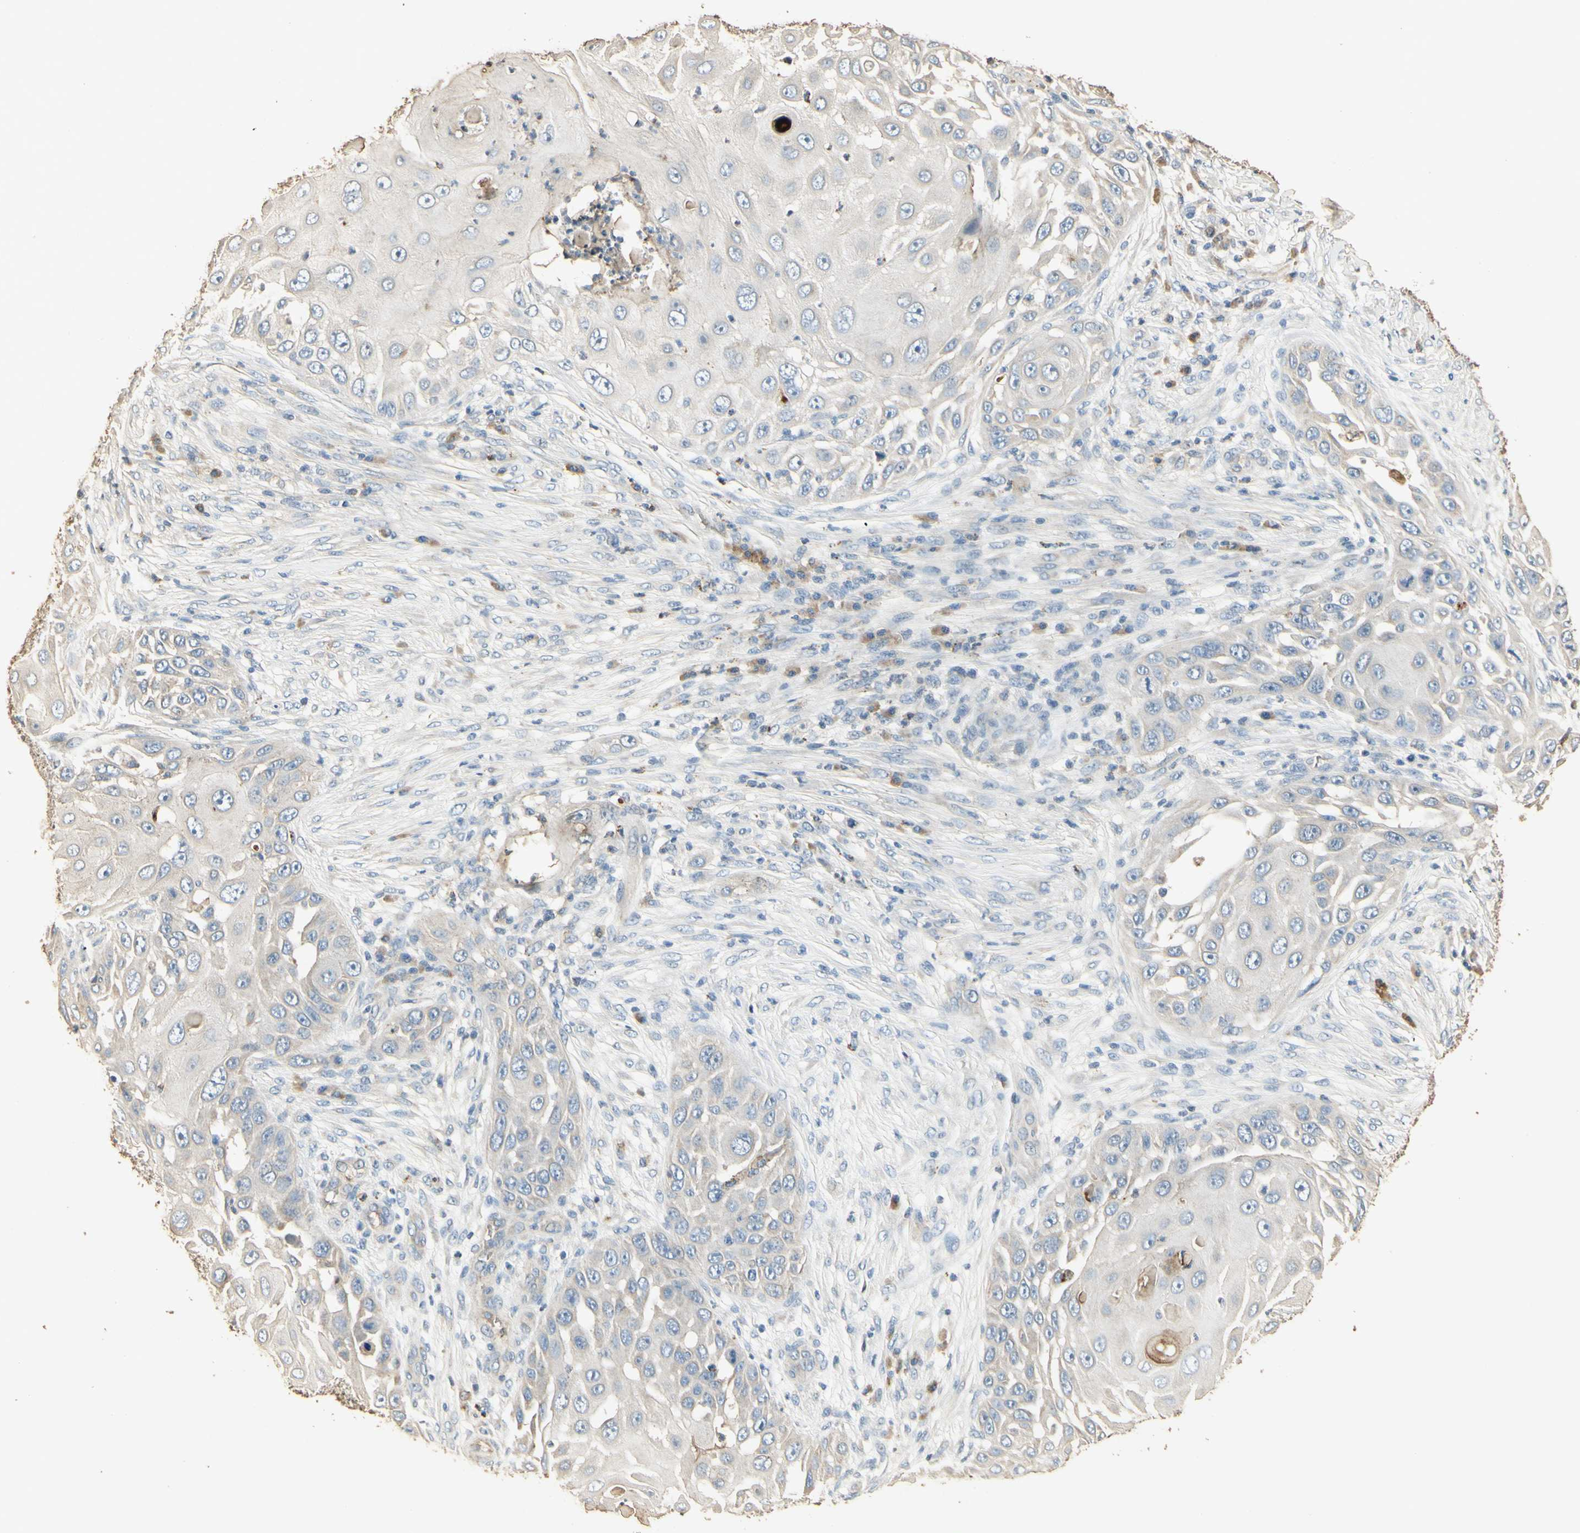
{"staining": {"intensity": "negative", "quantity": "none", "location": "none"}, "tissue": "skin cancer", "cell_type": "Tumor cells", "image_type": "cancer", "snomed": [{"axis": "morphology", "description": "Squamous cell carcinoma, NOS"}, {"axis": "topography", "description": "Skin"}], "caption": "Tumor cells show no significant protein staining in skin cancer.", "gene": "ARHGEF17", "patient": {"sex": "female", "age": 44}}